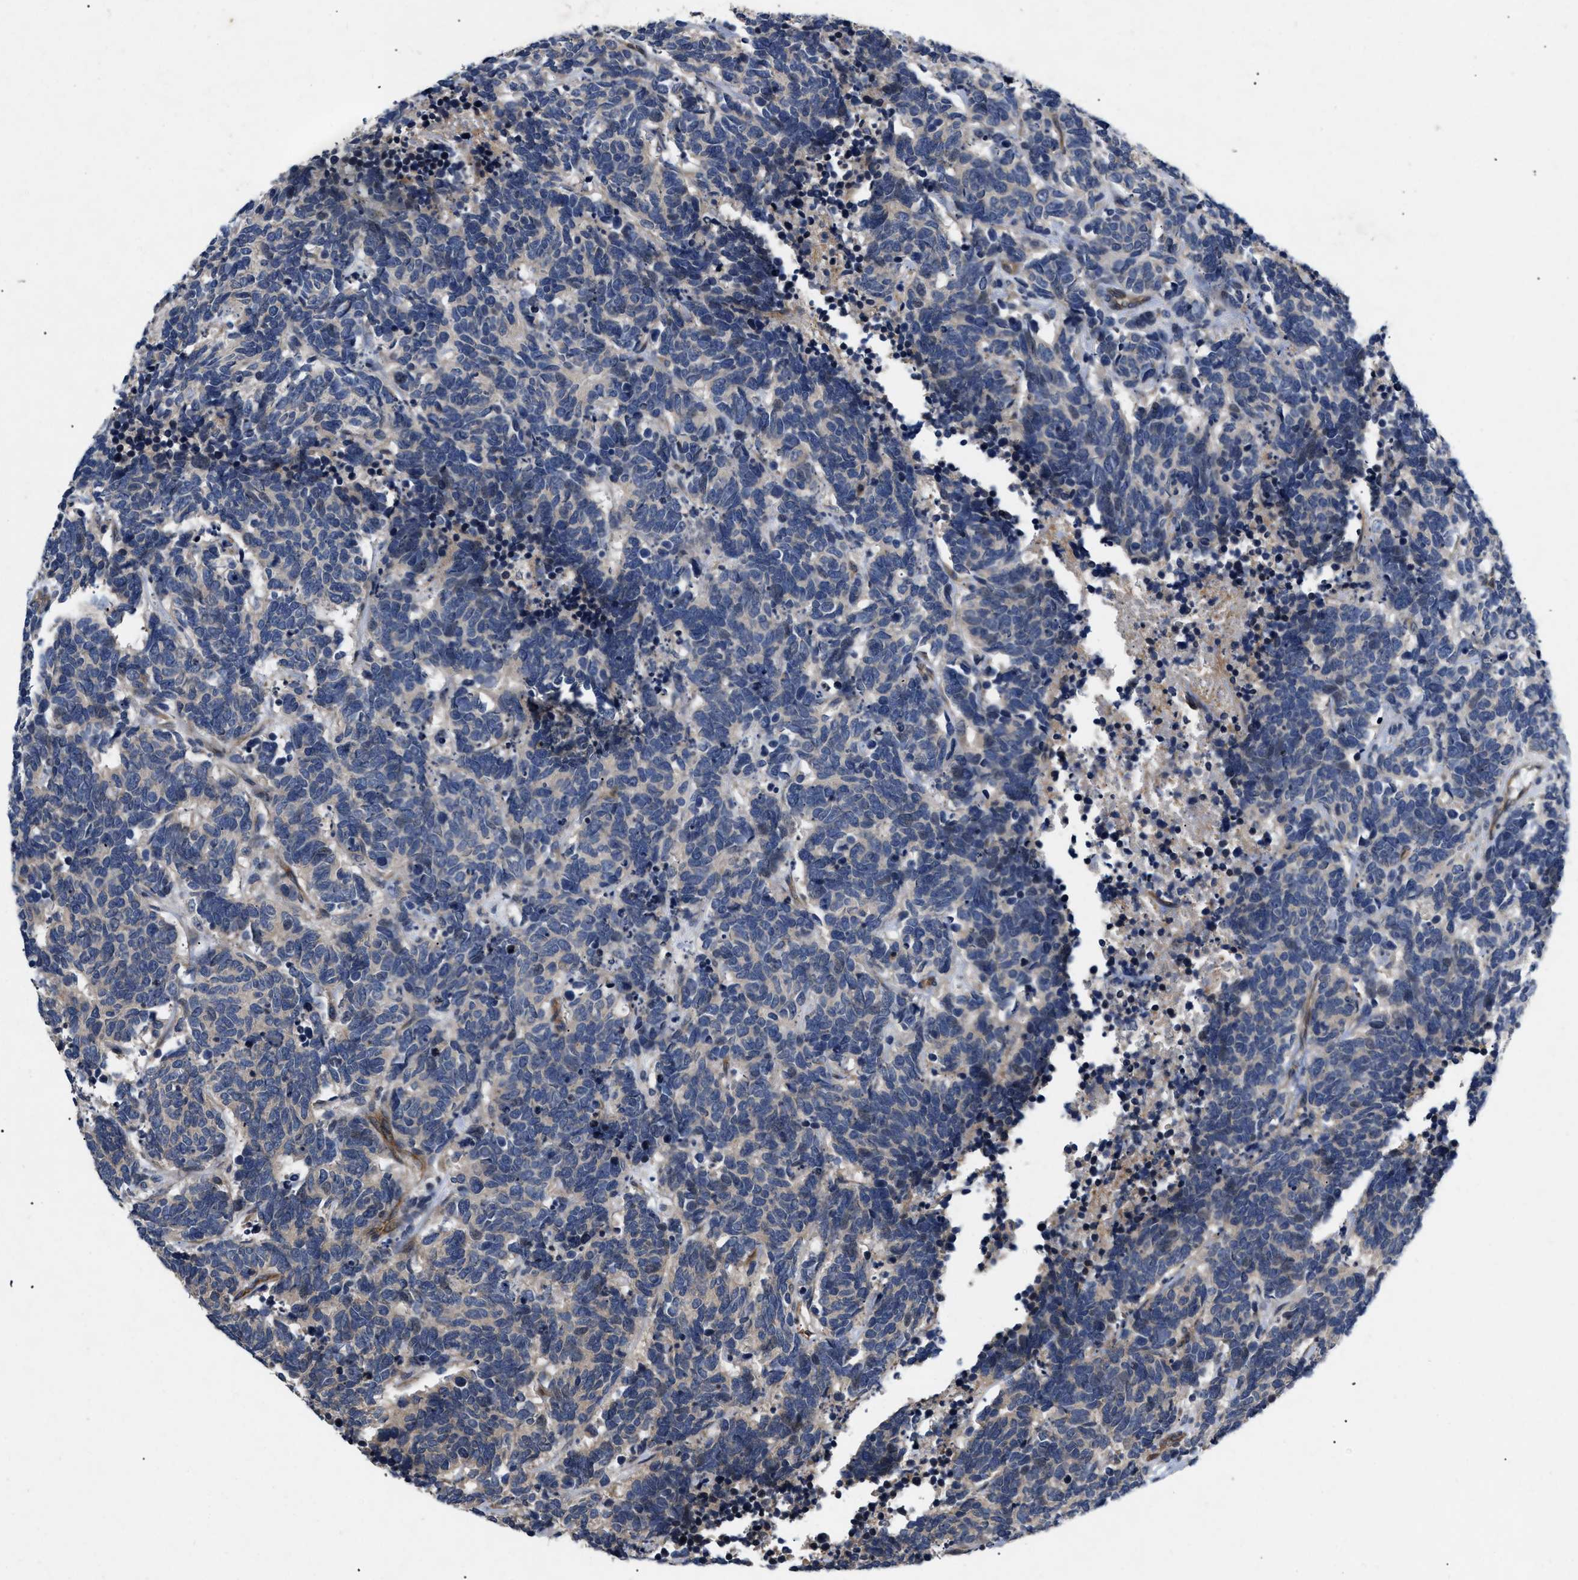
{"staining": {"intensity": "weak", "quantity": "<25%", "location": "cytoplasmic/membranous"}, "tissue": "carcinoid", "cell_type": "Tumor cells", "image_type": "cancer", "snomed": [{"axis": "morphology", "description": "Carcinoma, NOS"}, {"axis": "morphology", "description": "Carcinoid, malignant, NOS"}, {"axis": "topography", "description": "Urinary bladder"}], "caption": "Protein analysis of malignant carcinoid displays no significant positivity in tumor cells.", "gene": "HMGCR", "patient": {"sex": "male", "age": 57}}